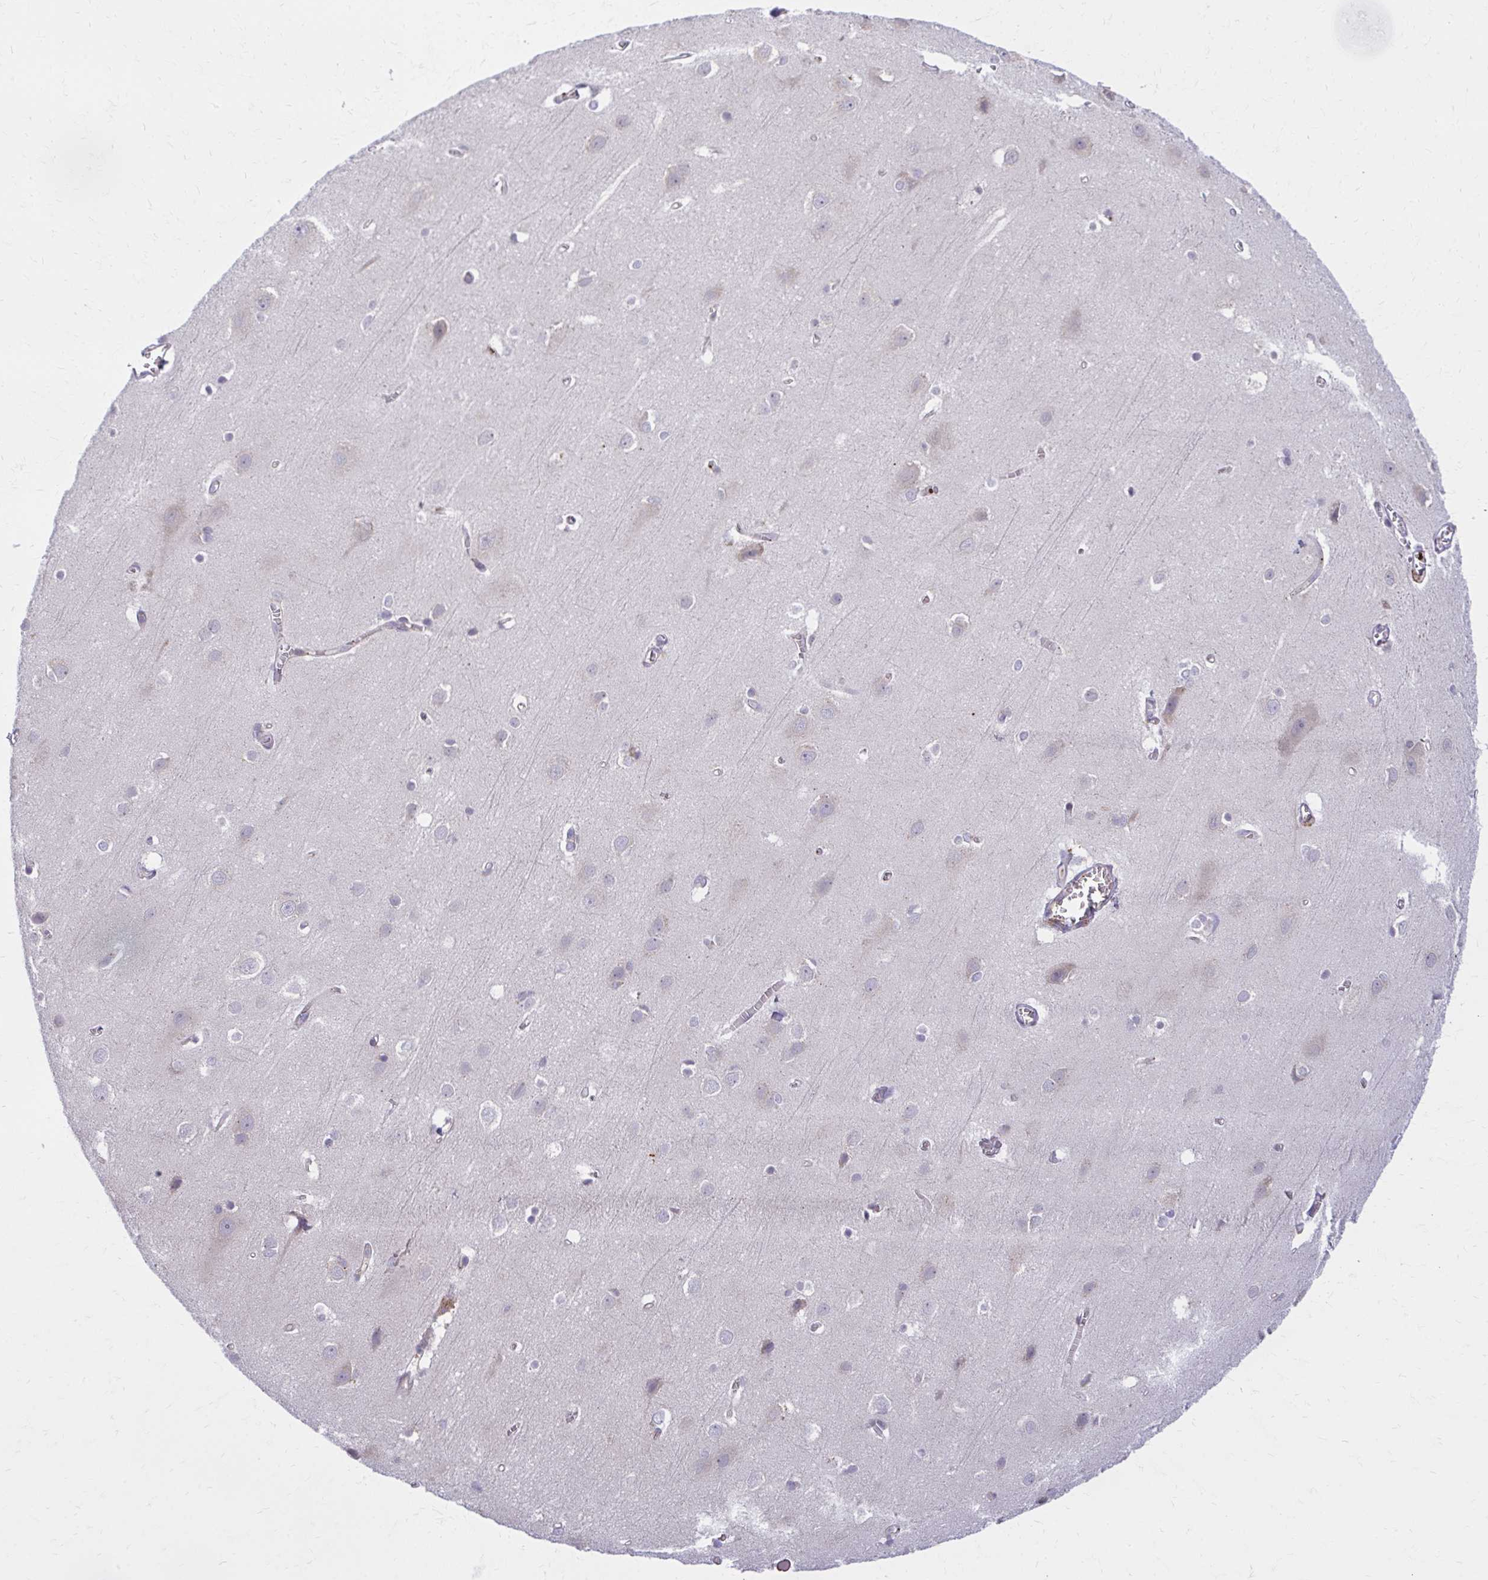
{"staining": {"intensity": "negative", "quantity": "none", "location": "none"}, "tissue": "cerebral cortex", "cell_type": "Endothelial cells", "image_type": "normal", "snomed": [{"axis": "morphology", "description": "Normal tissue, NOS"}, {"axis": "topography", "description": "Cerebral cortex"}], "caption": "Micrograph shows no significant protein positivity in endothelial cells of benign cerebral cortex.", "gene": "CEMP1", "patient": {"sex": "male", "age": 37}}